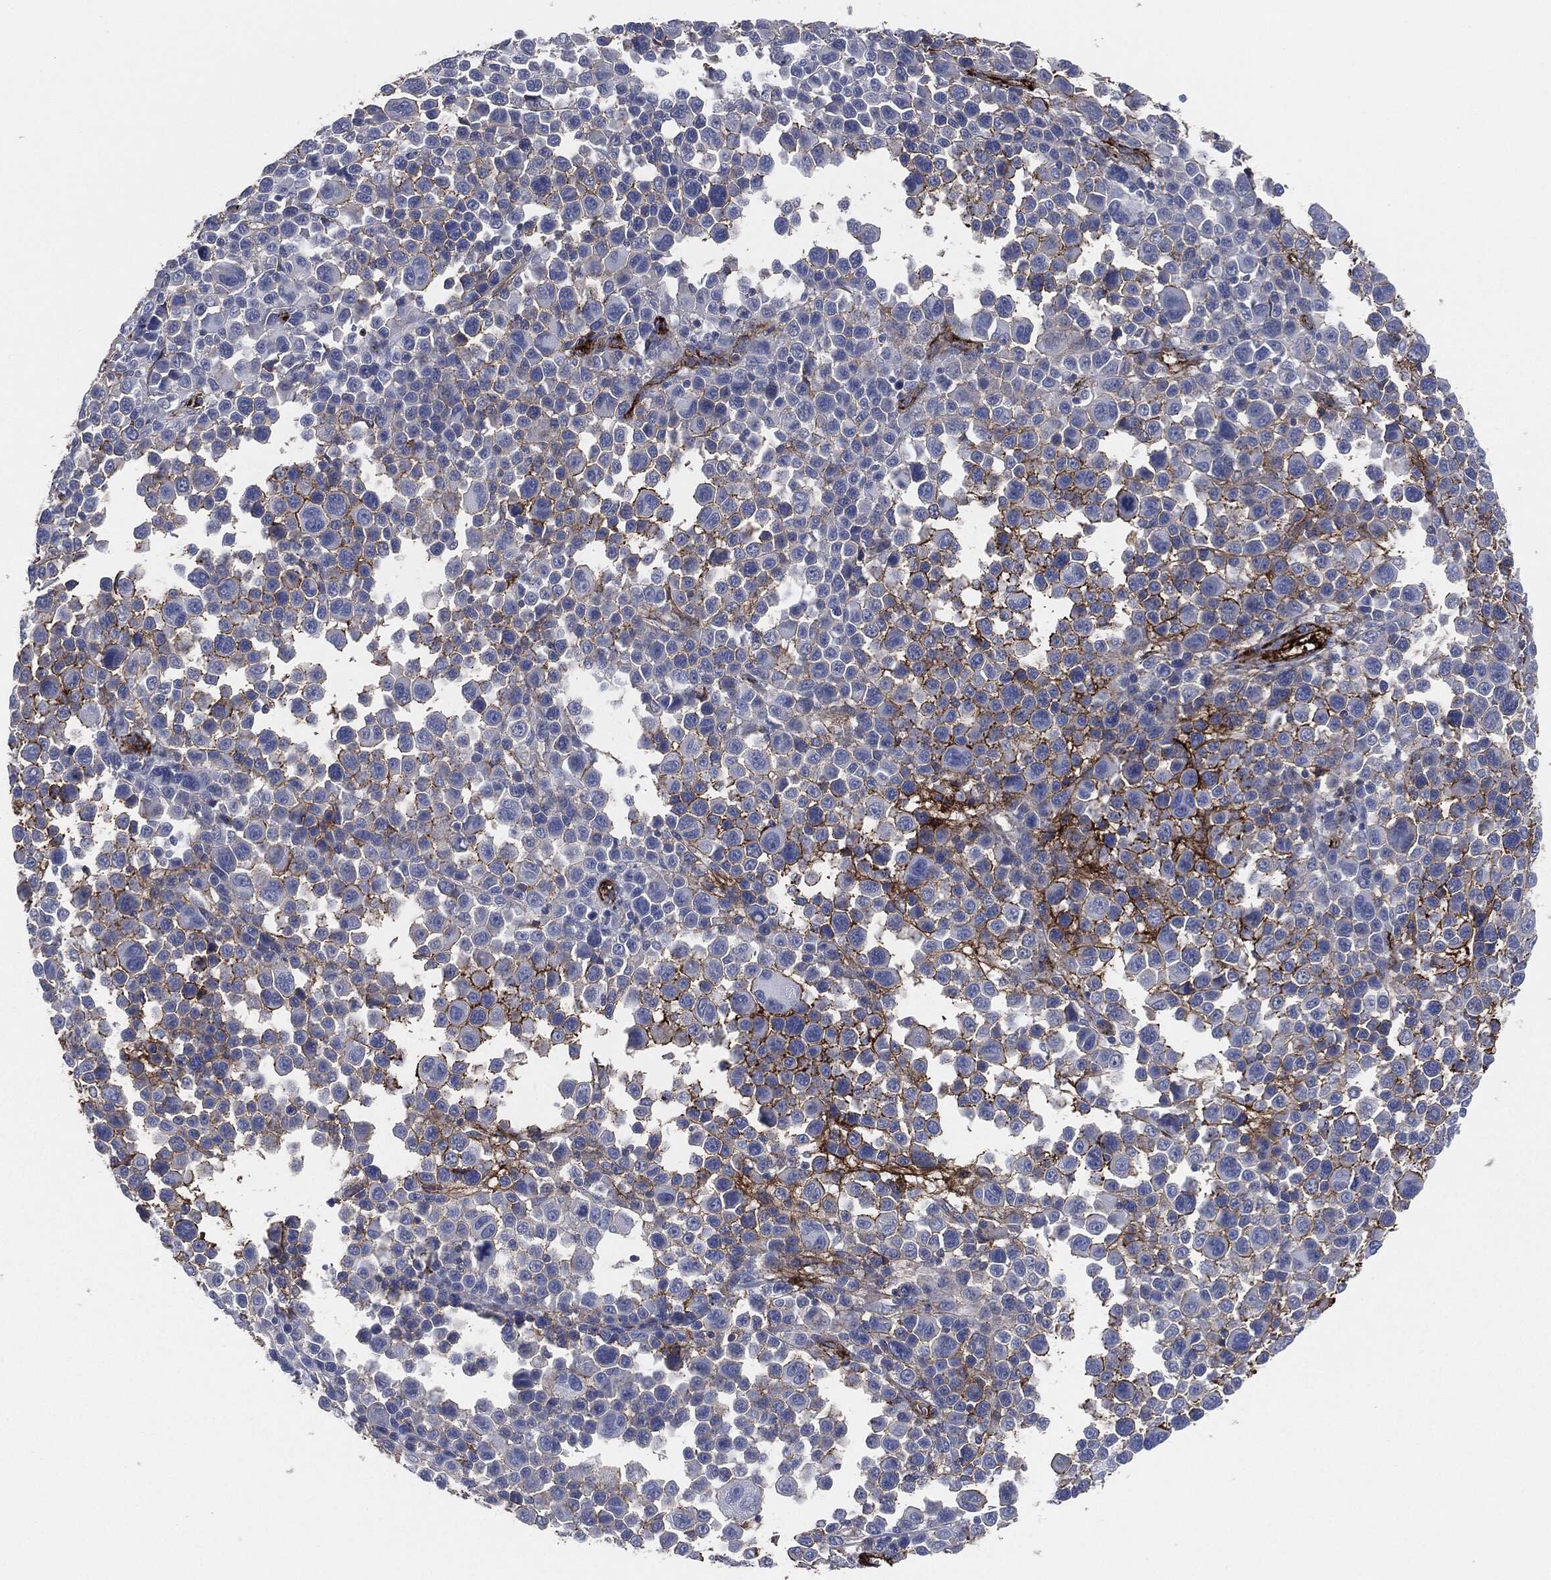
{"staining": {"intensity": "strong", "quantity": "<25%", "location": "cytoplasmic/membranous"}, "tissue": "melanoma", "cell_type": "Tumor cells", "image_type": "cancer", "snomed": [{"axis": "morphology", "description": "Malignant melanoma, NOS"}, {"axis": "topography", "description": "Skin"}], "caption": "This image reveals malignant melanoma stained with immunohistochemistry to label a protein in brown. The cytoplasmic/membranous of tumor cells show strong positivity for the protein. Nuclei are counter-stained blue.", "gene": "APOB", "patient": {"sex": "female", "age": 57}}